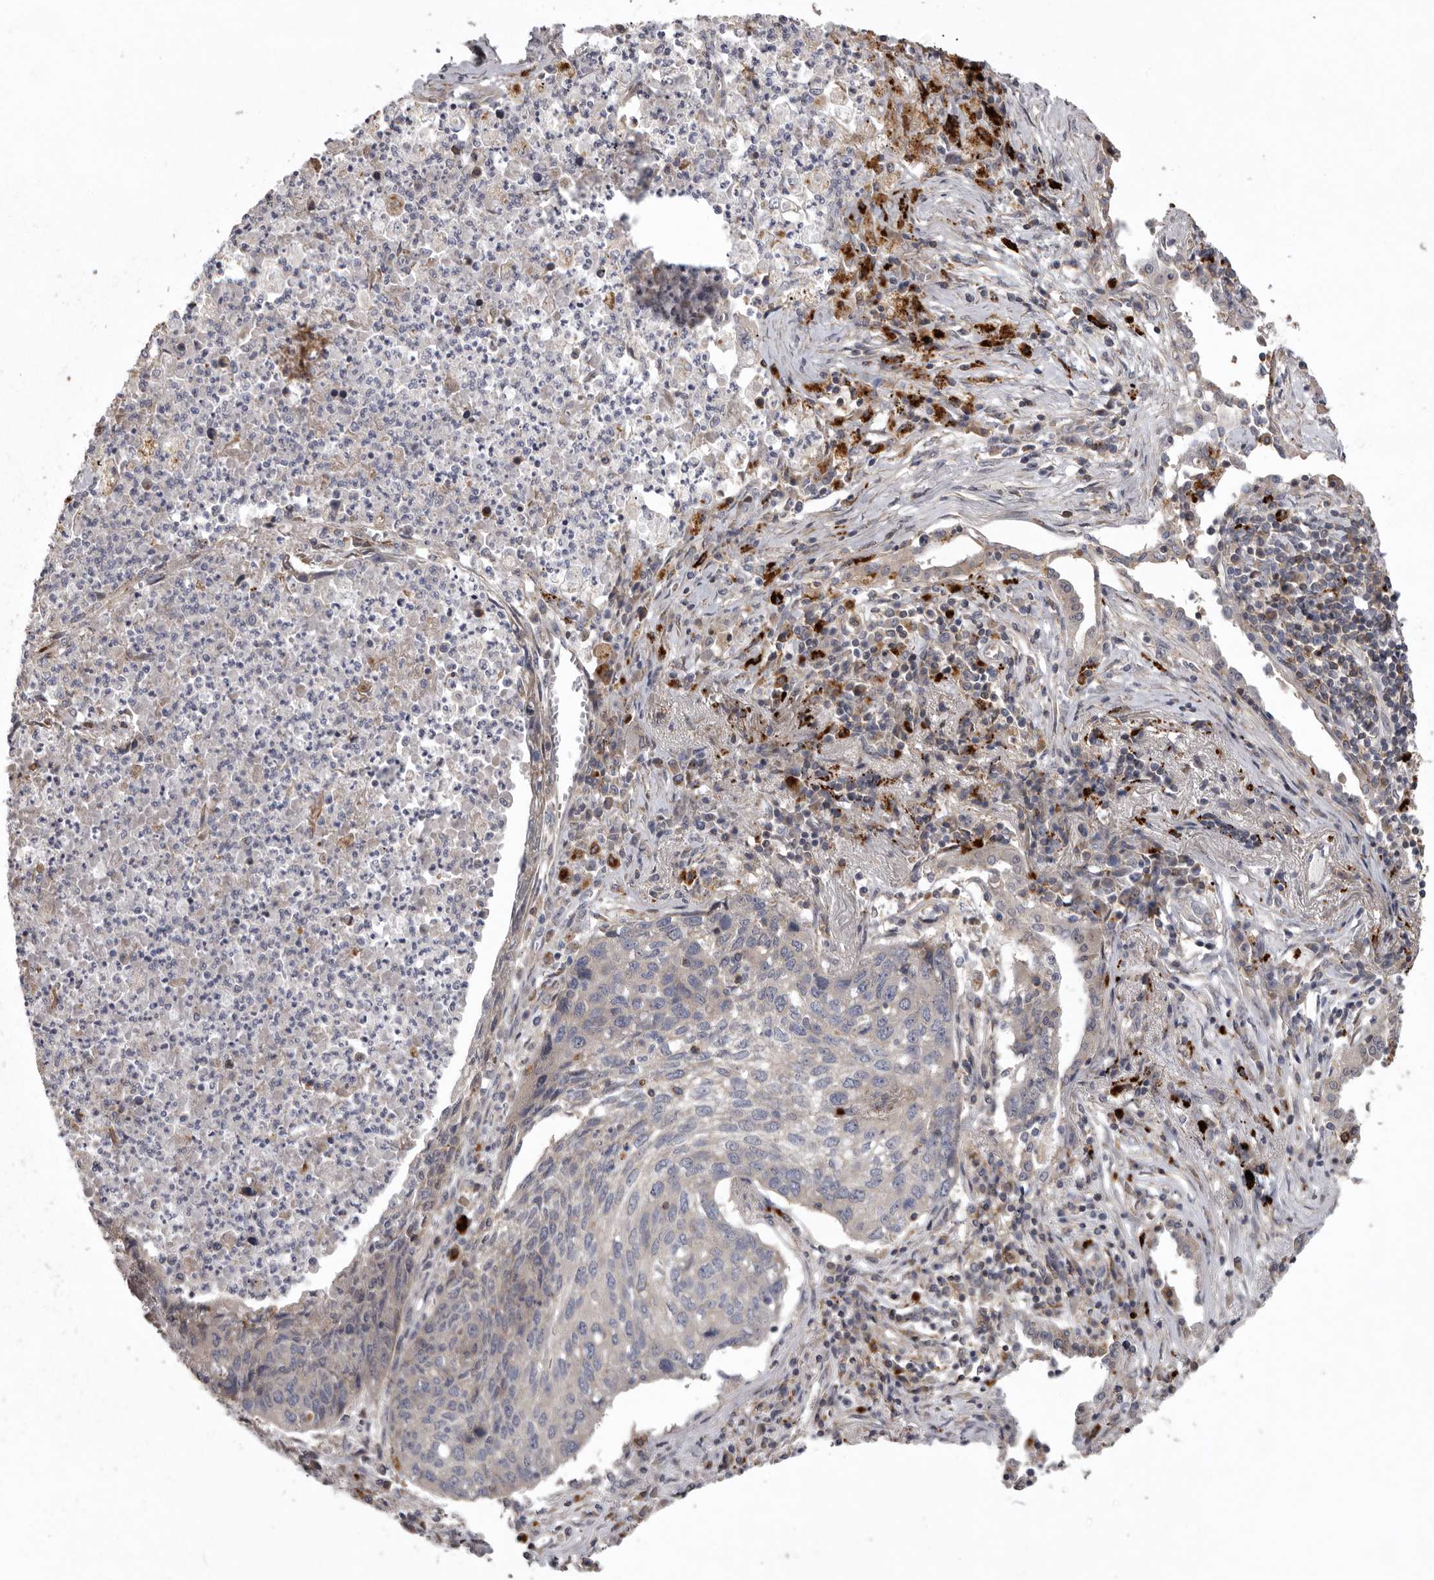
{"staining": {"intensity": "negative", "quantity": "none", "location": "none"}, "tissue": "lung cancer", "cell_type": "Tumor cells", "image_type": "cancer", "snomed": [{"axis": "morphology", "description": "Squamous cell carcinoma, NOS"}, {"axis": "topography", "description": "Lung"}], "caption": "Immunohistochemical staining of human lung cancer (squamous cell carcinoma) shows no significant staining in tumor cells.", "gene": "WDR47", "patient": {"sex": "female", "age": 63}}